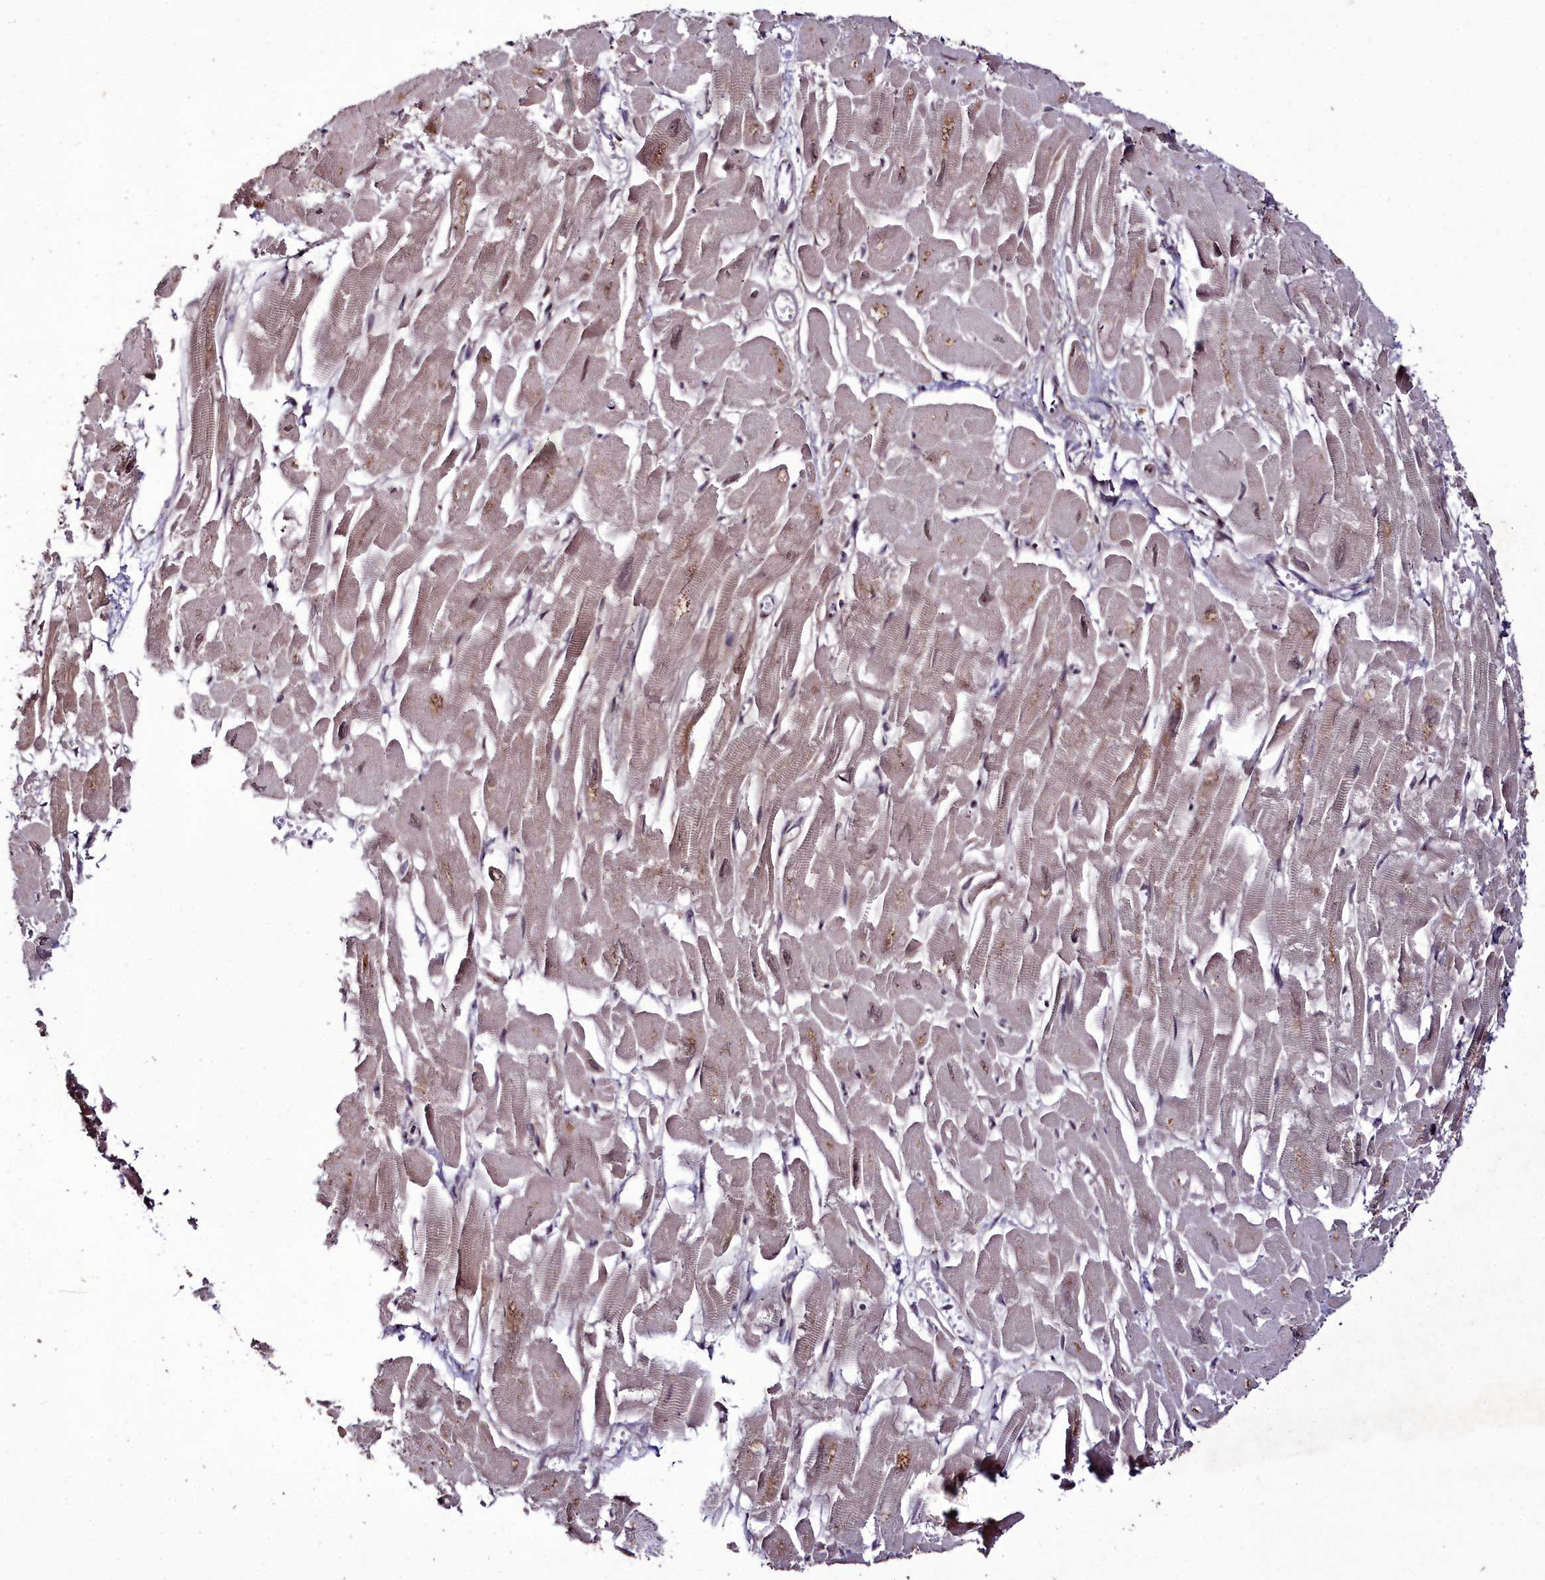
{"staining": {"intensity": "moderate", "quantity": "25%-75%", "location": "cytoplasmic/membranous,nuclear"}, "tissue": "heart muscle", "cell_type": "Cardiomyocytes", "image_type": "normal", "snomed": [{"axis": "morphology", "description": "Normal tissue, NOS"}, {"axis": "topography", "description": "Heart"}], "caption": "Brown immunohistochemical staining in unremarkable heart muscle shows moderate cytoplasmic/membranous,nuclear expression in about 25%-75% of cardiomyocytes. (DAB (3,3'-diaminobenzidine) IHC, brown staining for protein, blue staining for nuclei).", "gene": "CXXC1", "patient": {"sex": "male", "age": 54}}